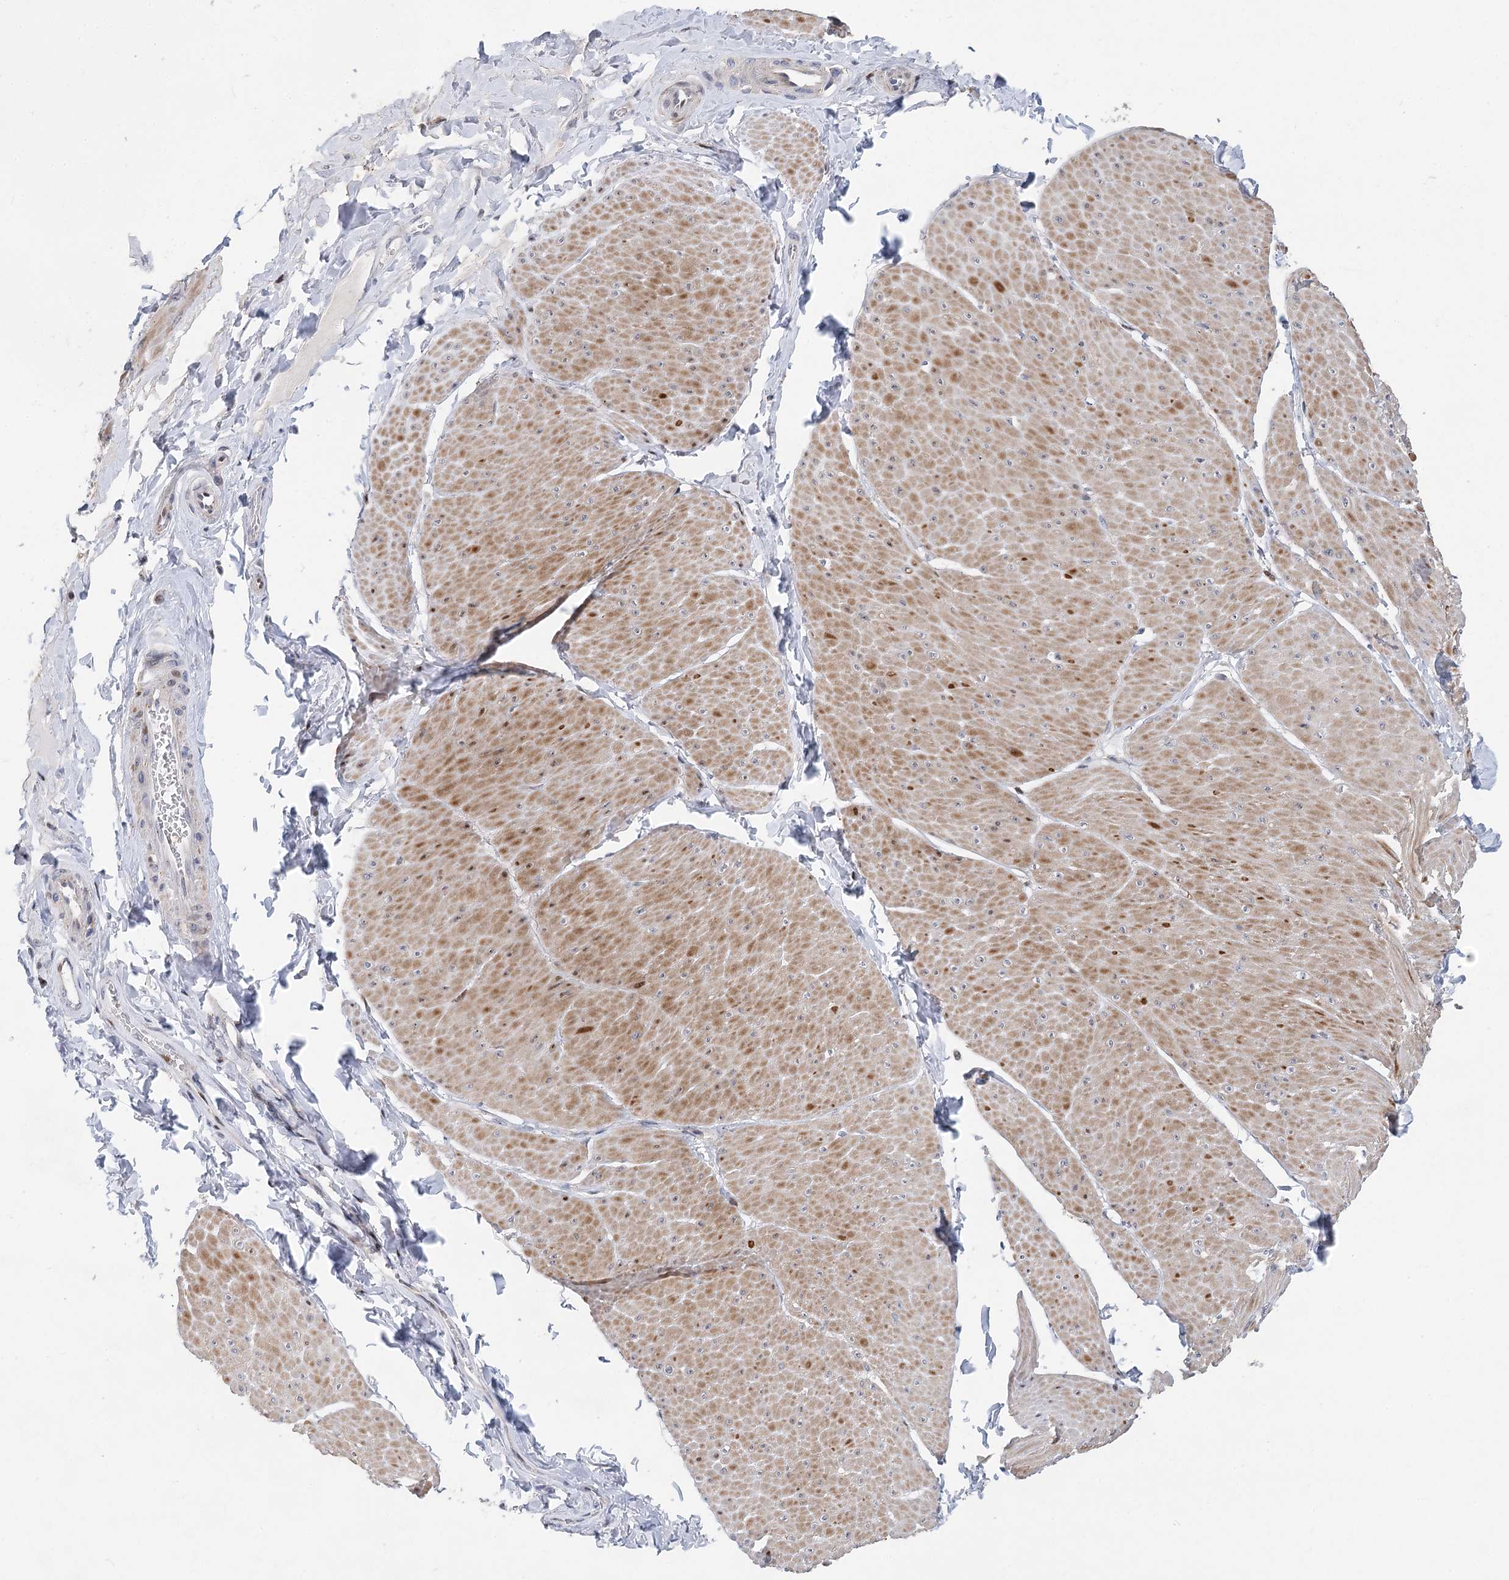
{"staining": {"intensity": "moderate", "quantity": ">75%", "location": "cytoplasmic/membranous,nuclear"}, "tissue": "smooth muscle", "cell_type": "Smooth muscle cells", "image_type": "normal", "snomed": [{"axis": "morphology", "description": "Urothelial carcinoma, High grade"}, {"axis": "topography", "description": "Urinary bladder"}], "caption": "IHC micrograph of unremarkable smooth muscle stained for a protein (brown), which reveals medium levels of moderate cytoplasmic/membranous,nuclear expression in about >75% of smooth muscle cells.", "gene": "CAMTA1", "patient": {"sex": "male", "age": 46}}